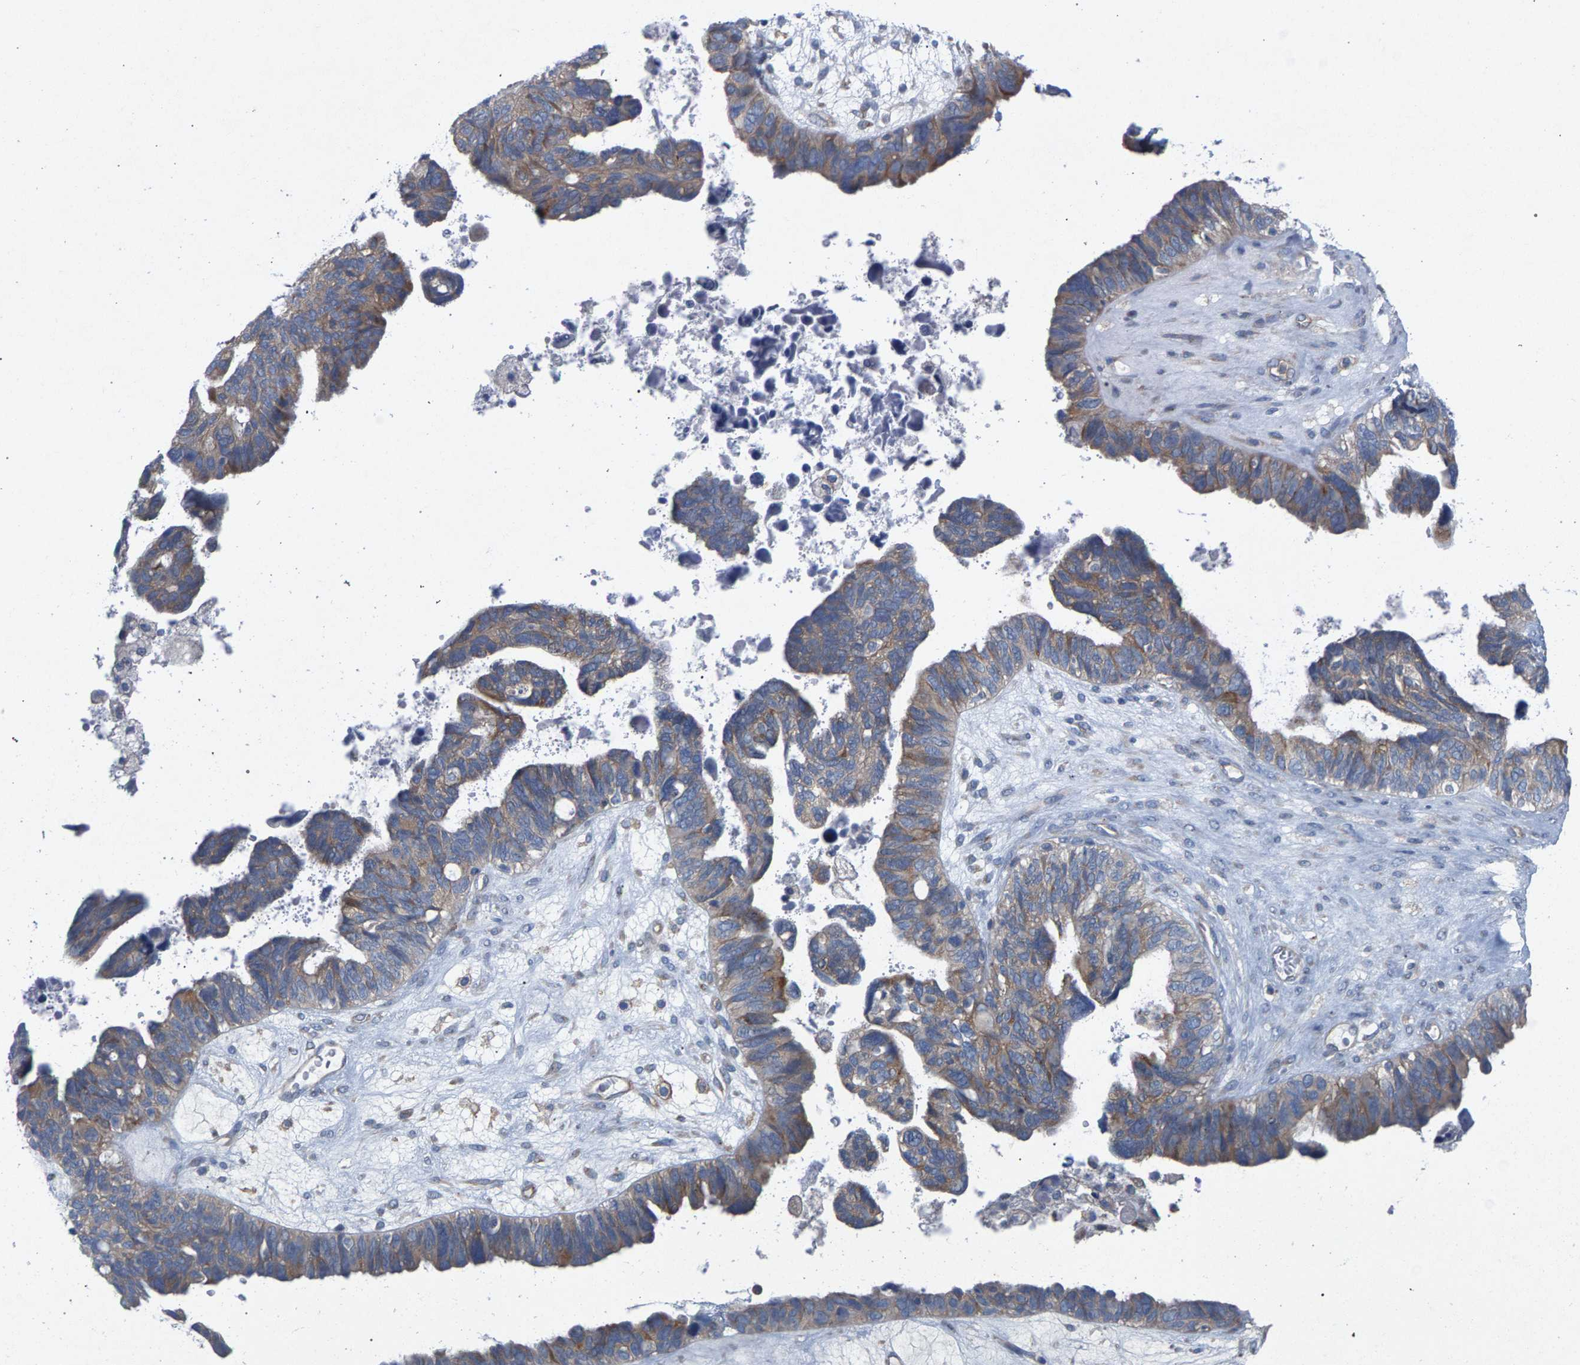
{"staining": {"intensity": "weak", "quantity": ">75%", "location": "cytoplasmic/membranous"}, "tissue": "ovarian cancer", "cell_type": "Tumor cells", "image_type": "cancer", "snomed": [{"axis": "morphology", "description": "Cystadenocarcinoma, serous, NOS"}, {"axis": "topography", "description": "Ovary"}], "caption": "Ovarian cancer stained with a brown dye reveals weak cytoplasmic/membranous positive positivity in about >75% of tumor cells.", "gene": "MAMDC2", "patient": {"sex": "female", "age": 79}}